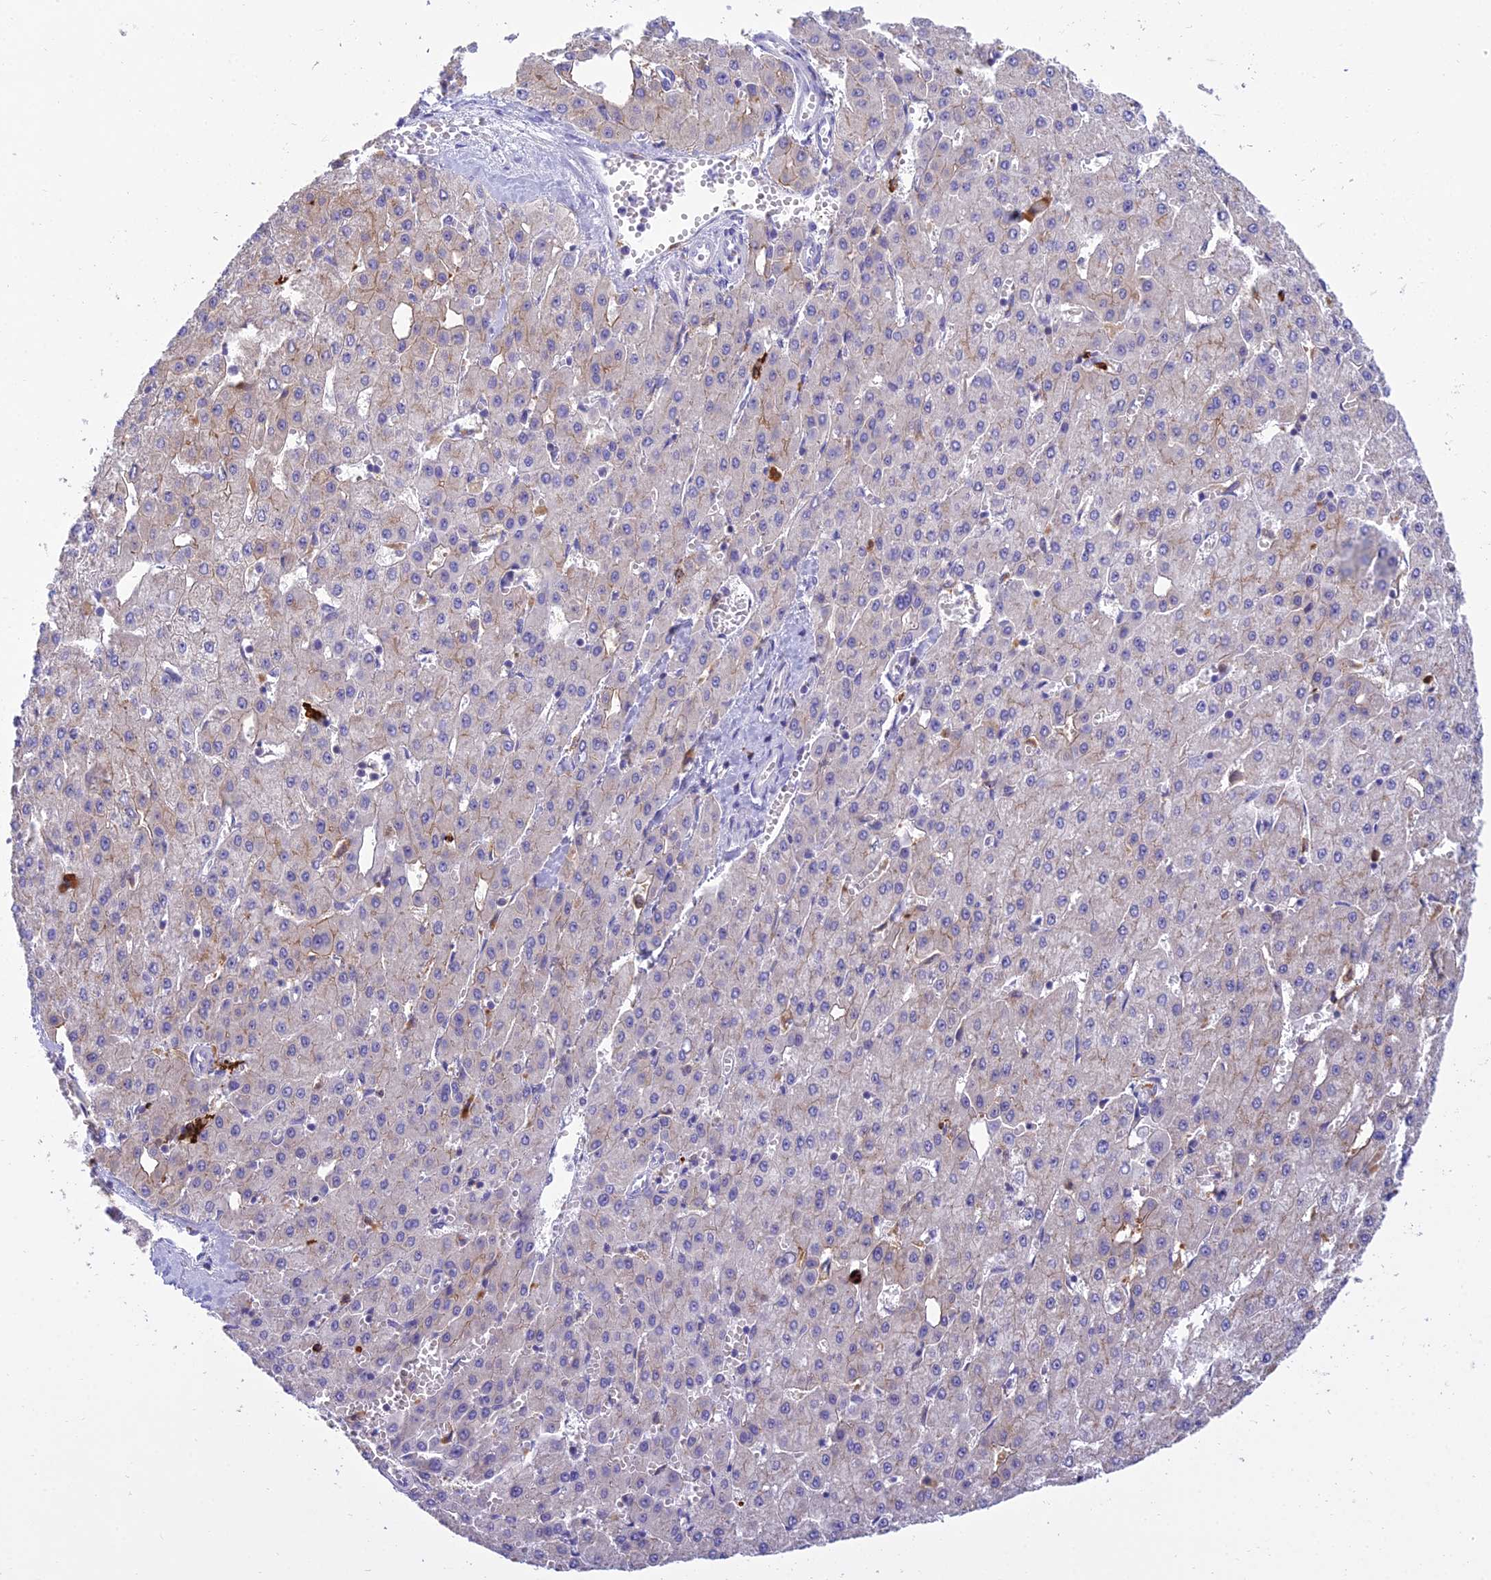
{"staining": {"intensity": "weak", "quantity": "<25%", "location": "cytoplasmic/membranous"}, "tissue": "liver cancer", "cell_type": "Tumor cells", "image_type": "cancer", "snomed": [{"axis": "morphology", "description": "Carcinoma, Hepatocellular, NOS"}, {"axis": "topography", "description": "Liver"}], "caption": "Tumor cells are negative for protein expression in human liver cancer (hepatocellular carcinoma). (DAB (3,3'-diaminobenzidine) immunohistochemistry (IHC) with hematoxylin counter stain).", "gene": "UBE2G1", "patient": {"sex": "male", "age": 47}}